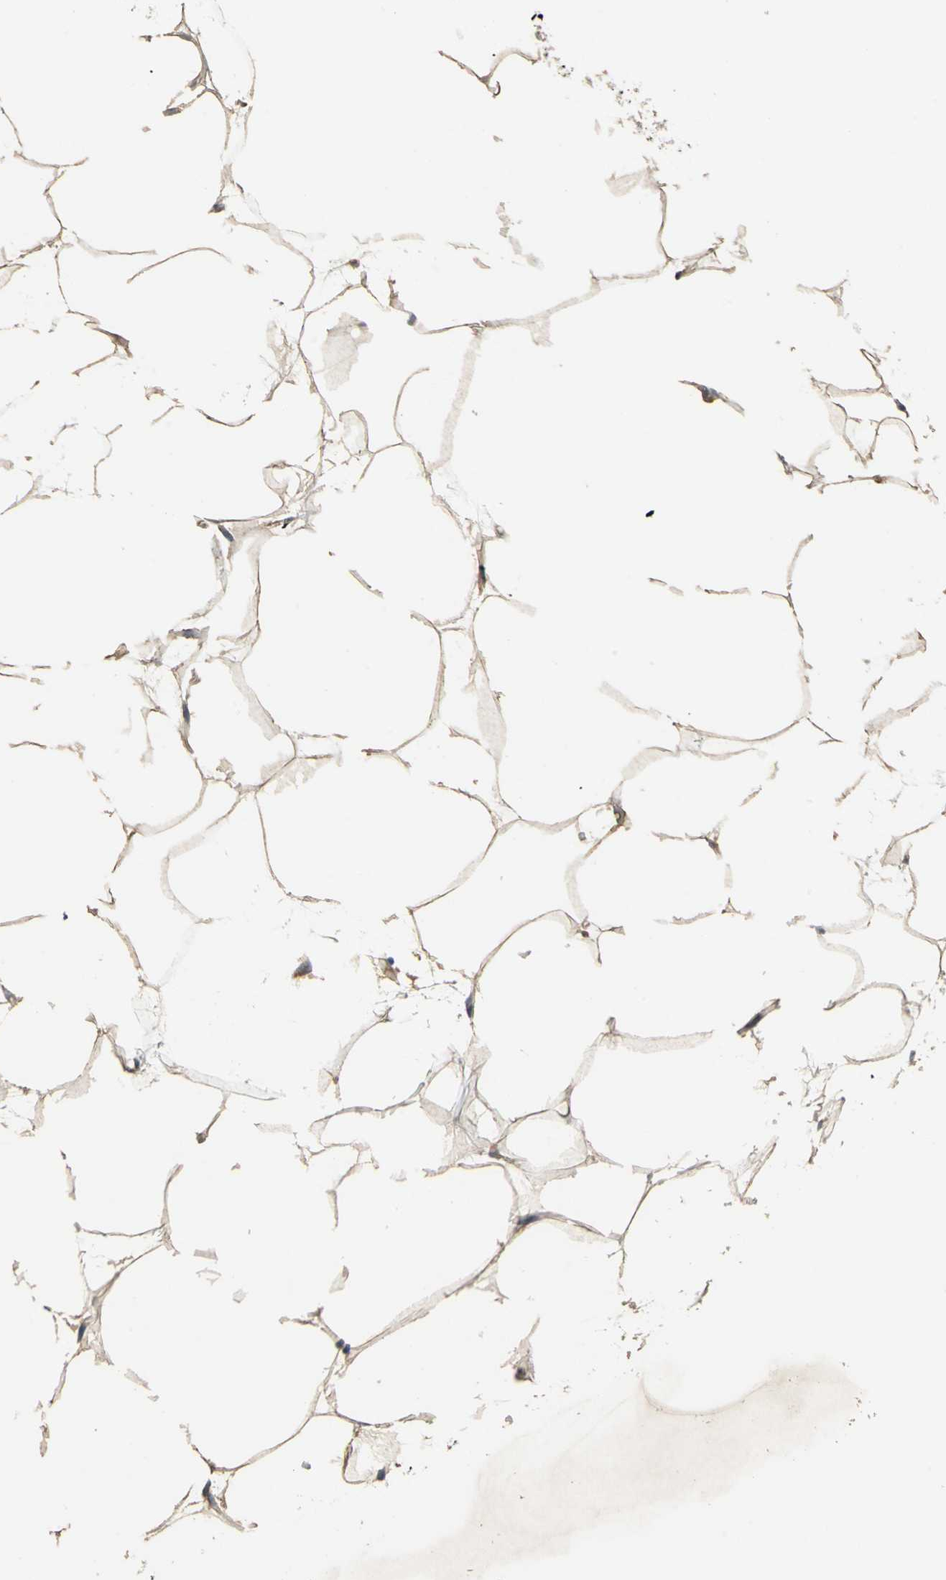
{"staining": {"intensity": "weak", "quantity": ">75%", "location": "cytoplasmic/membranous"}, "tissue": "adipose tissue", "cell_type": "Adipocytes", "image_type": "normal", "snomed": [{"axis": "morphology", "description": "Normal tissue, NOS"}, {"axis": "morphology", "description": "Duct carcinoma"}, {"axis": "topography", "description": "Breast"}, {"axis": "topography", "description": "Adipose tissue"}], "caption": "Immunohistochemistry (IHC) of normal adipose tissue shows low levels of weak cytoplasmic/membranous expression in approximately >75% of adipocytes. (Brightfield microscopy of DAB IHC at high magnification).", "gene": "NFKBIE", "patient": {"sex": "female", "age": 37}}